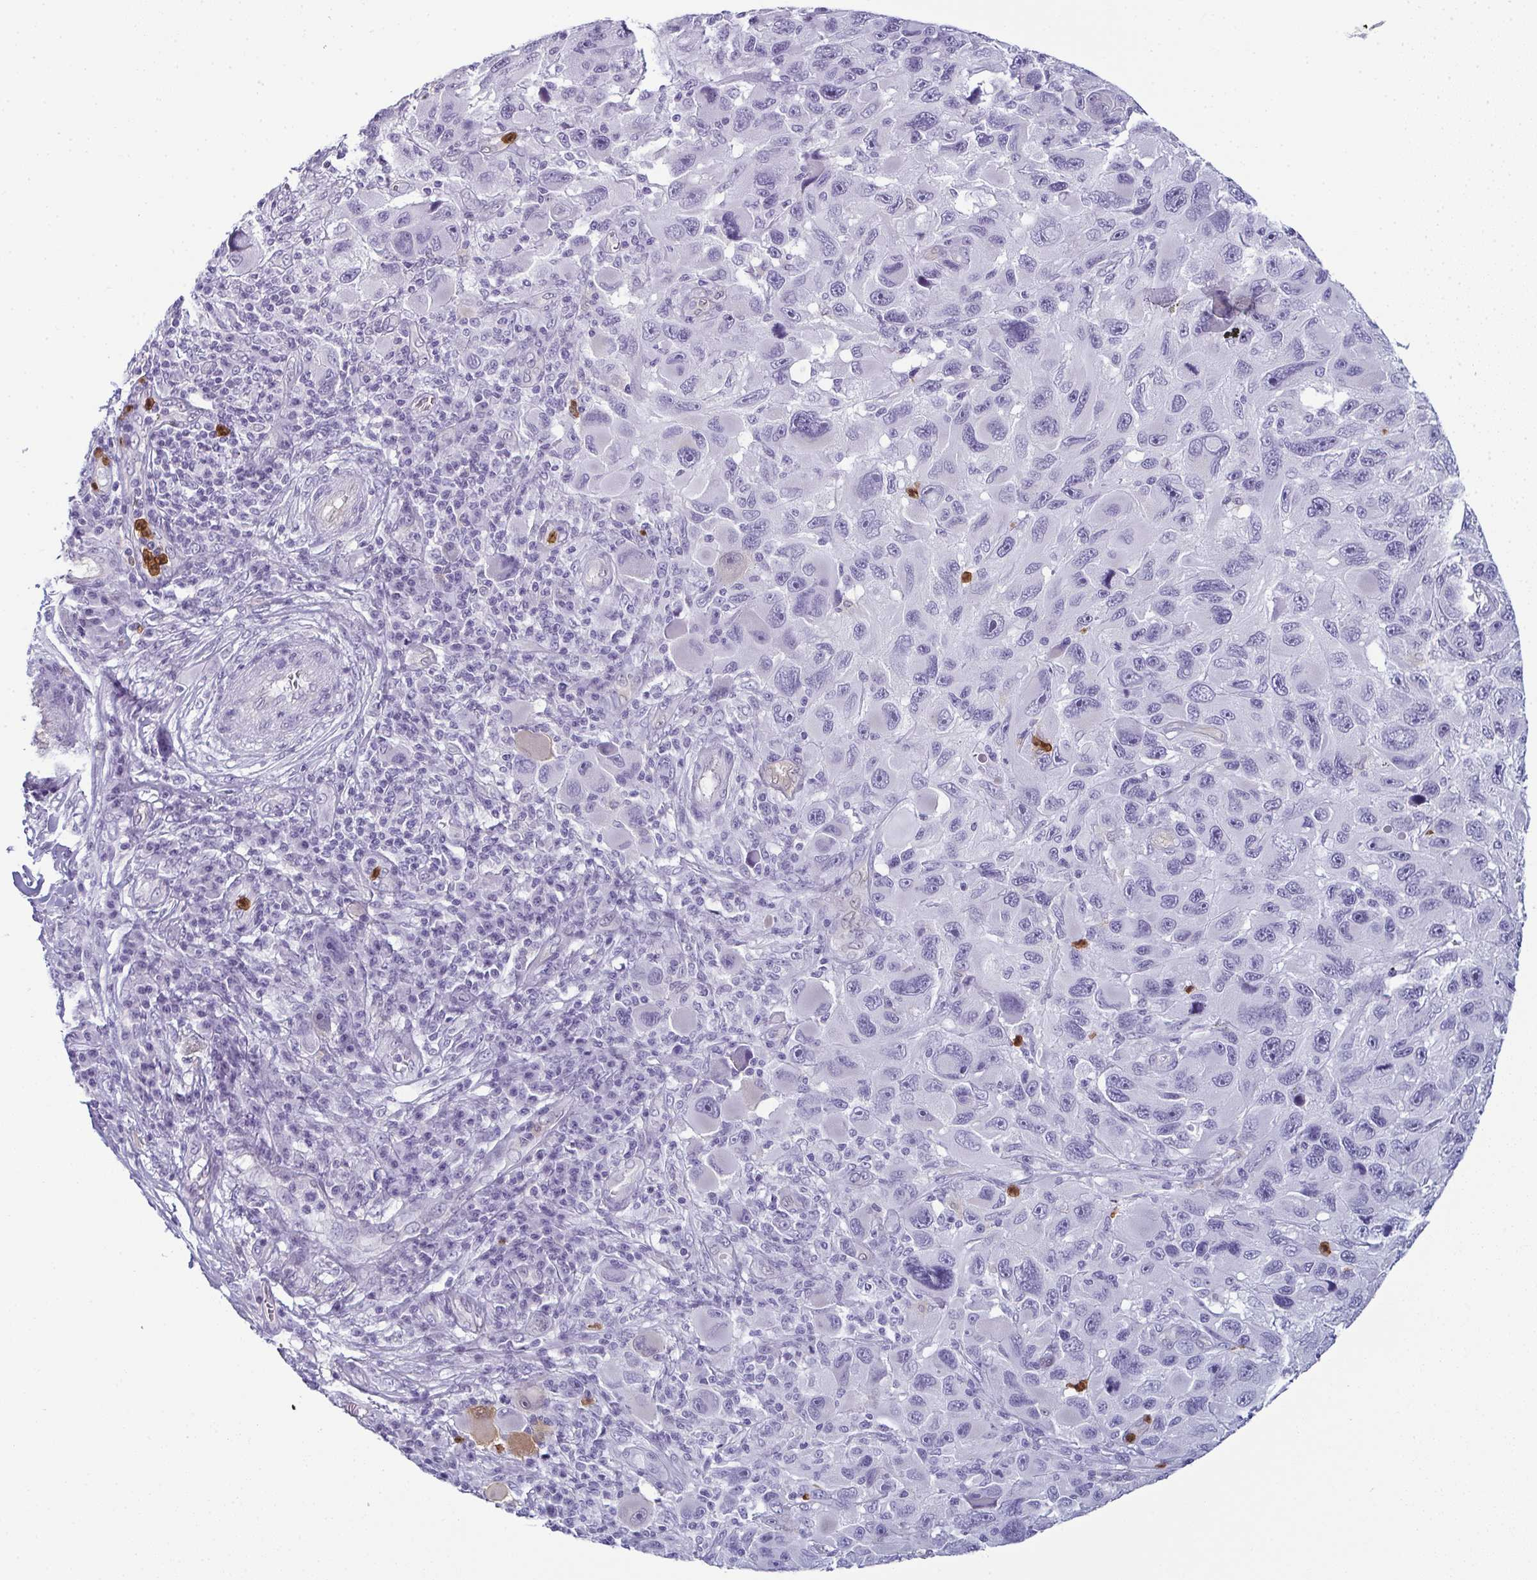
{"staining": {"intensity": "negative", "quantity": "none", "location": "none"}, "tissue": "melanoma", "cell_type": "Tumor cells", "image_type": "cancer", "snomed": [{"axis": "morphology", "description": "Malignant melanoma, NOS"}, {"axis": "topography", "description": "Skin"}], "caption": "Immunohistochemical staining of malignant melanoma reveals no significant staining in tumor cells. (Stains: DAB immunohistochemistry with hematoxylin counter stain, Microscopy: brightfield microscopy at high magnification).", "gene": "CDA", "patient": {"sex": "male", "age": 53}}